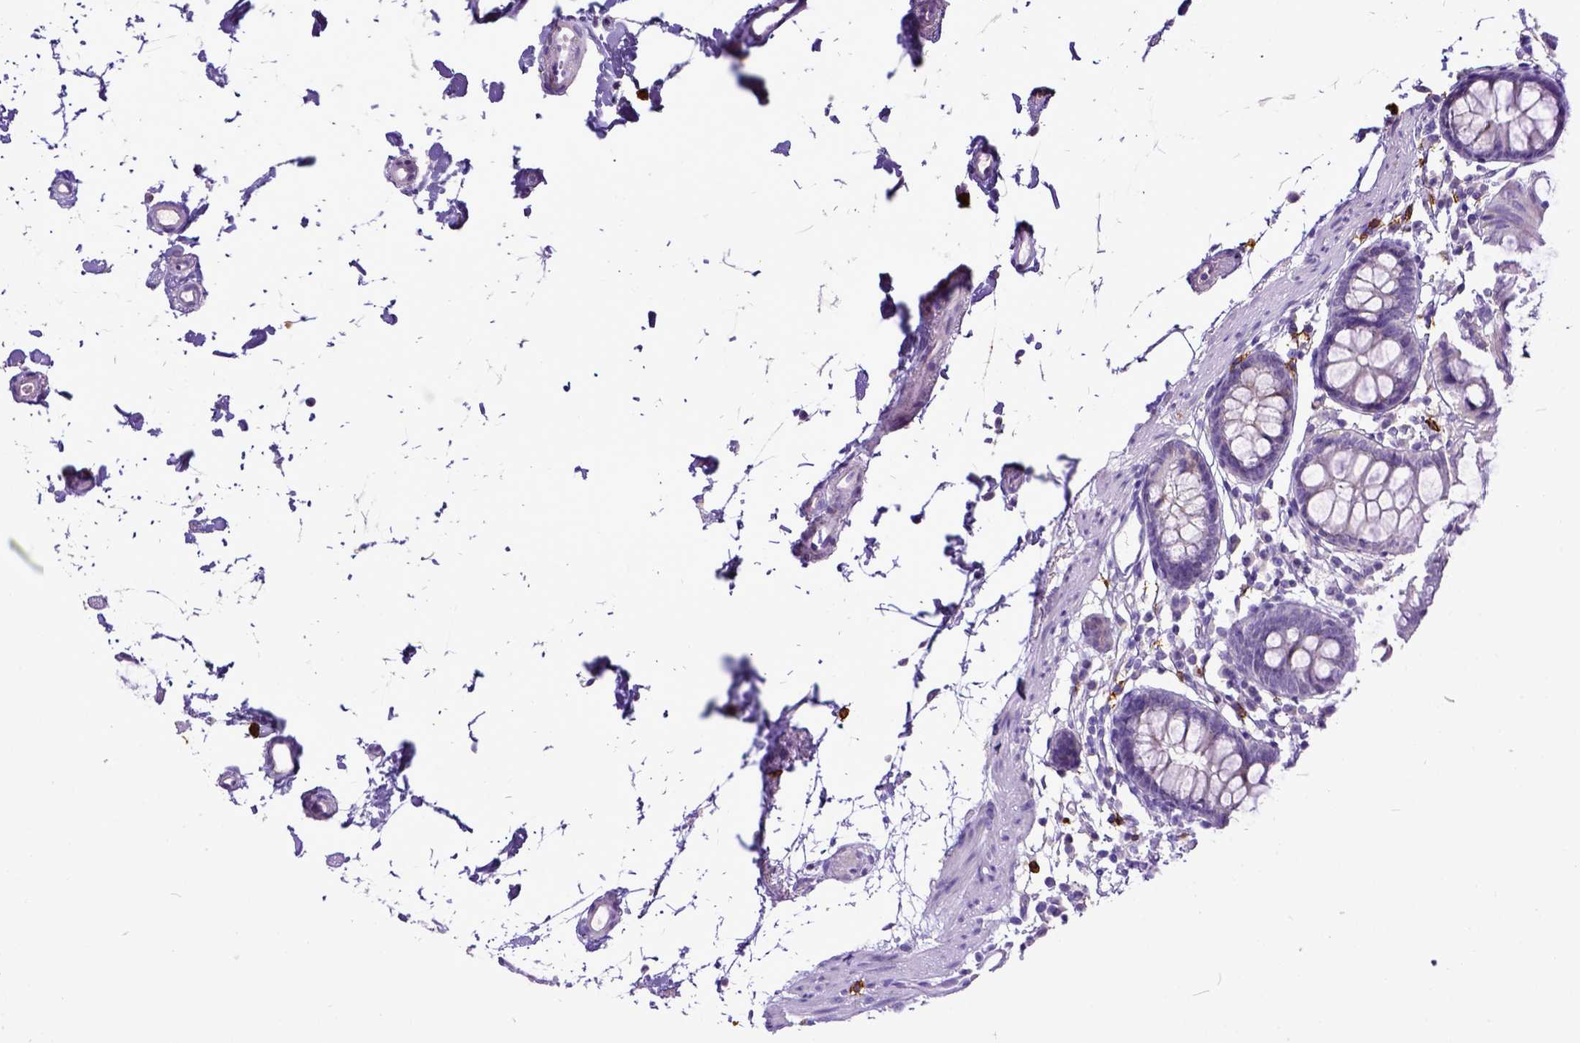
{"staining": {"intensity": "negative", "quantity": "none", "location": "none"}, "tissue": "colon", "cell_type": "Endothelial cells", "image_type": "normal", "snomed": [{"axis": "morphology", "description": "Normal tissue, NOS"}, {"axis": "topography", "description": "Colon"}], "caption": "IHC of unremarkable colon displays no positivity in endothelial cells. Nuclei are stained in blue.", "gene": "KIT", "patient": {"sex": "female", "age": 84}}